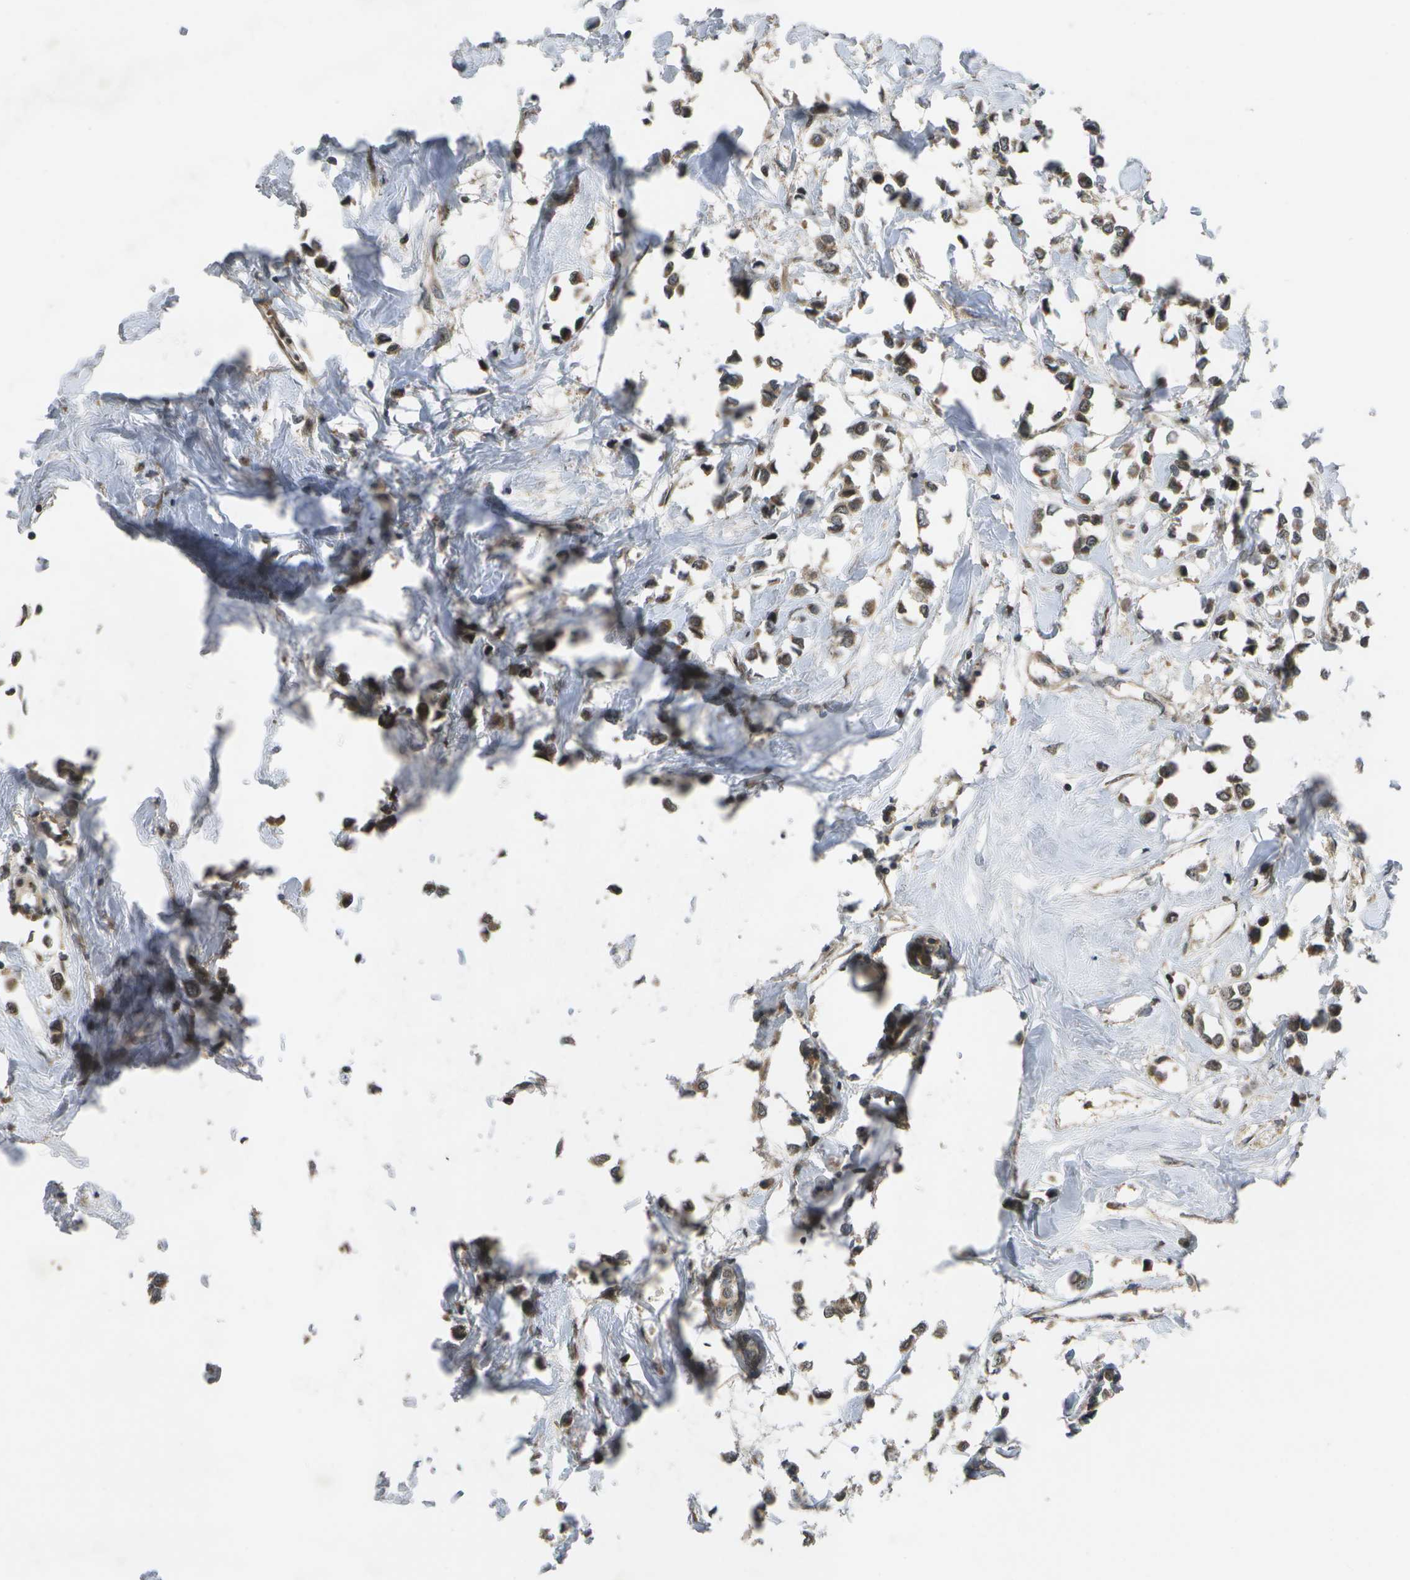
{"staining": {"intensity": "moderate", "quantity": ">75%", "location": "cytoplasmic/membranous"}, "tissue": "breast cancer", "cell_type": "Tumor cells", "image_type": "cancer", "snomed": [{"axis": "morphology", "description": "Lobular carcinoma"}, {"axis": "topography", "description": "Breast"}], "caption": "The image shows a brown stain indicating the presence of a protein in the cytoplasmic/membranous of tumor cells in lobular carcinoma (breast).", "gene": "ALAS1", "patient": {"sex": "female", "age": 51}}